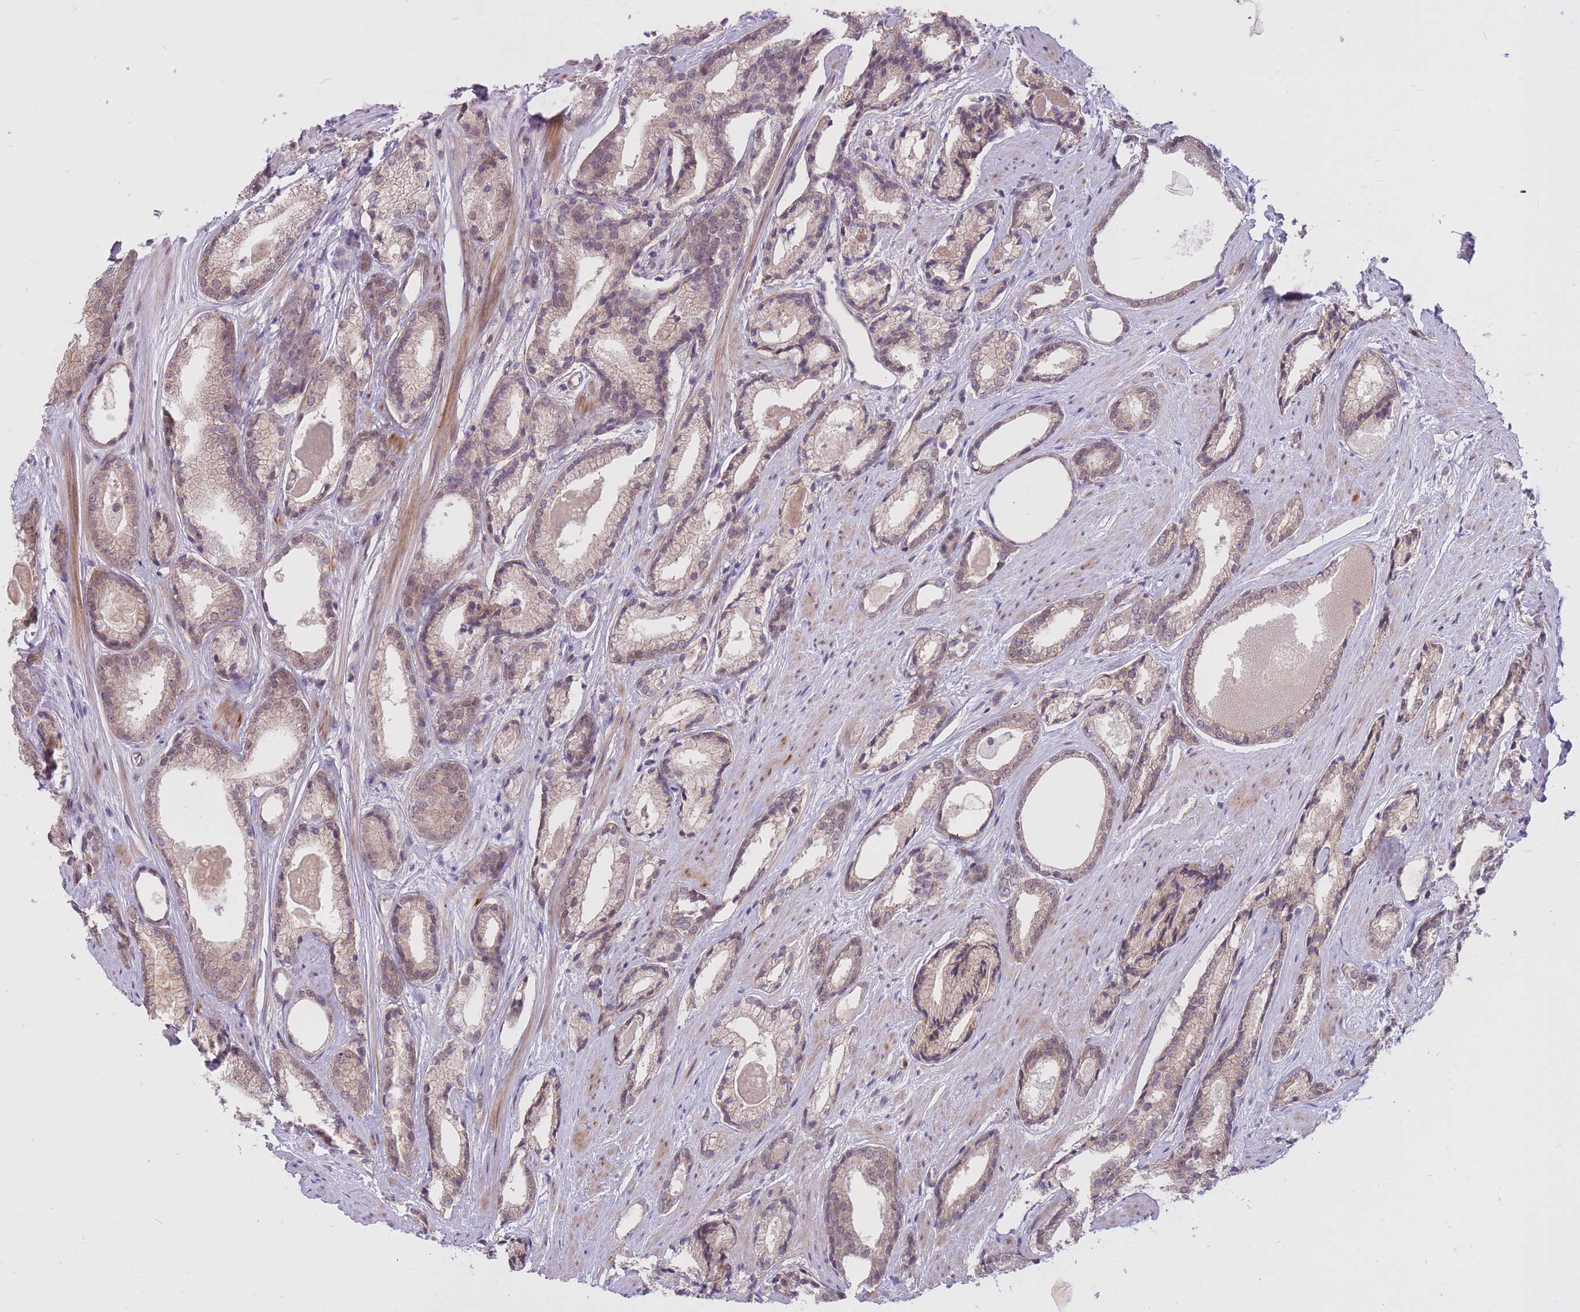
{"staining": {"intensity": "weak", "quantity": "25%-75%", "location": "cytoplasmic/membranous,nuclear"}, "tissue": "prostate cancer", "cell_type": "Tumor cells", "image_type": "cancer", "snomed": [{"axis": "morphology", "description": "Adenocarcinoma, Low grade"}, {"axis": "topography", "description": "Prostate"}], "caption": "Weak cytoplasmic/membranous and nuclear expression for a protein is present in approximately 25%-75% of tumor cells of prostate cancer (low-grade adenocarcinoma) using immunohistochemistry (IHC).", "gene": "TCF20", "patient": {"sex": "male", "age": 68}}